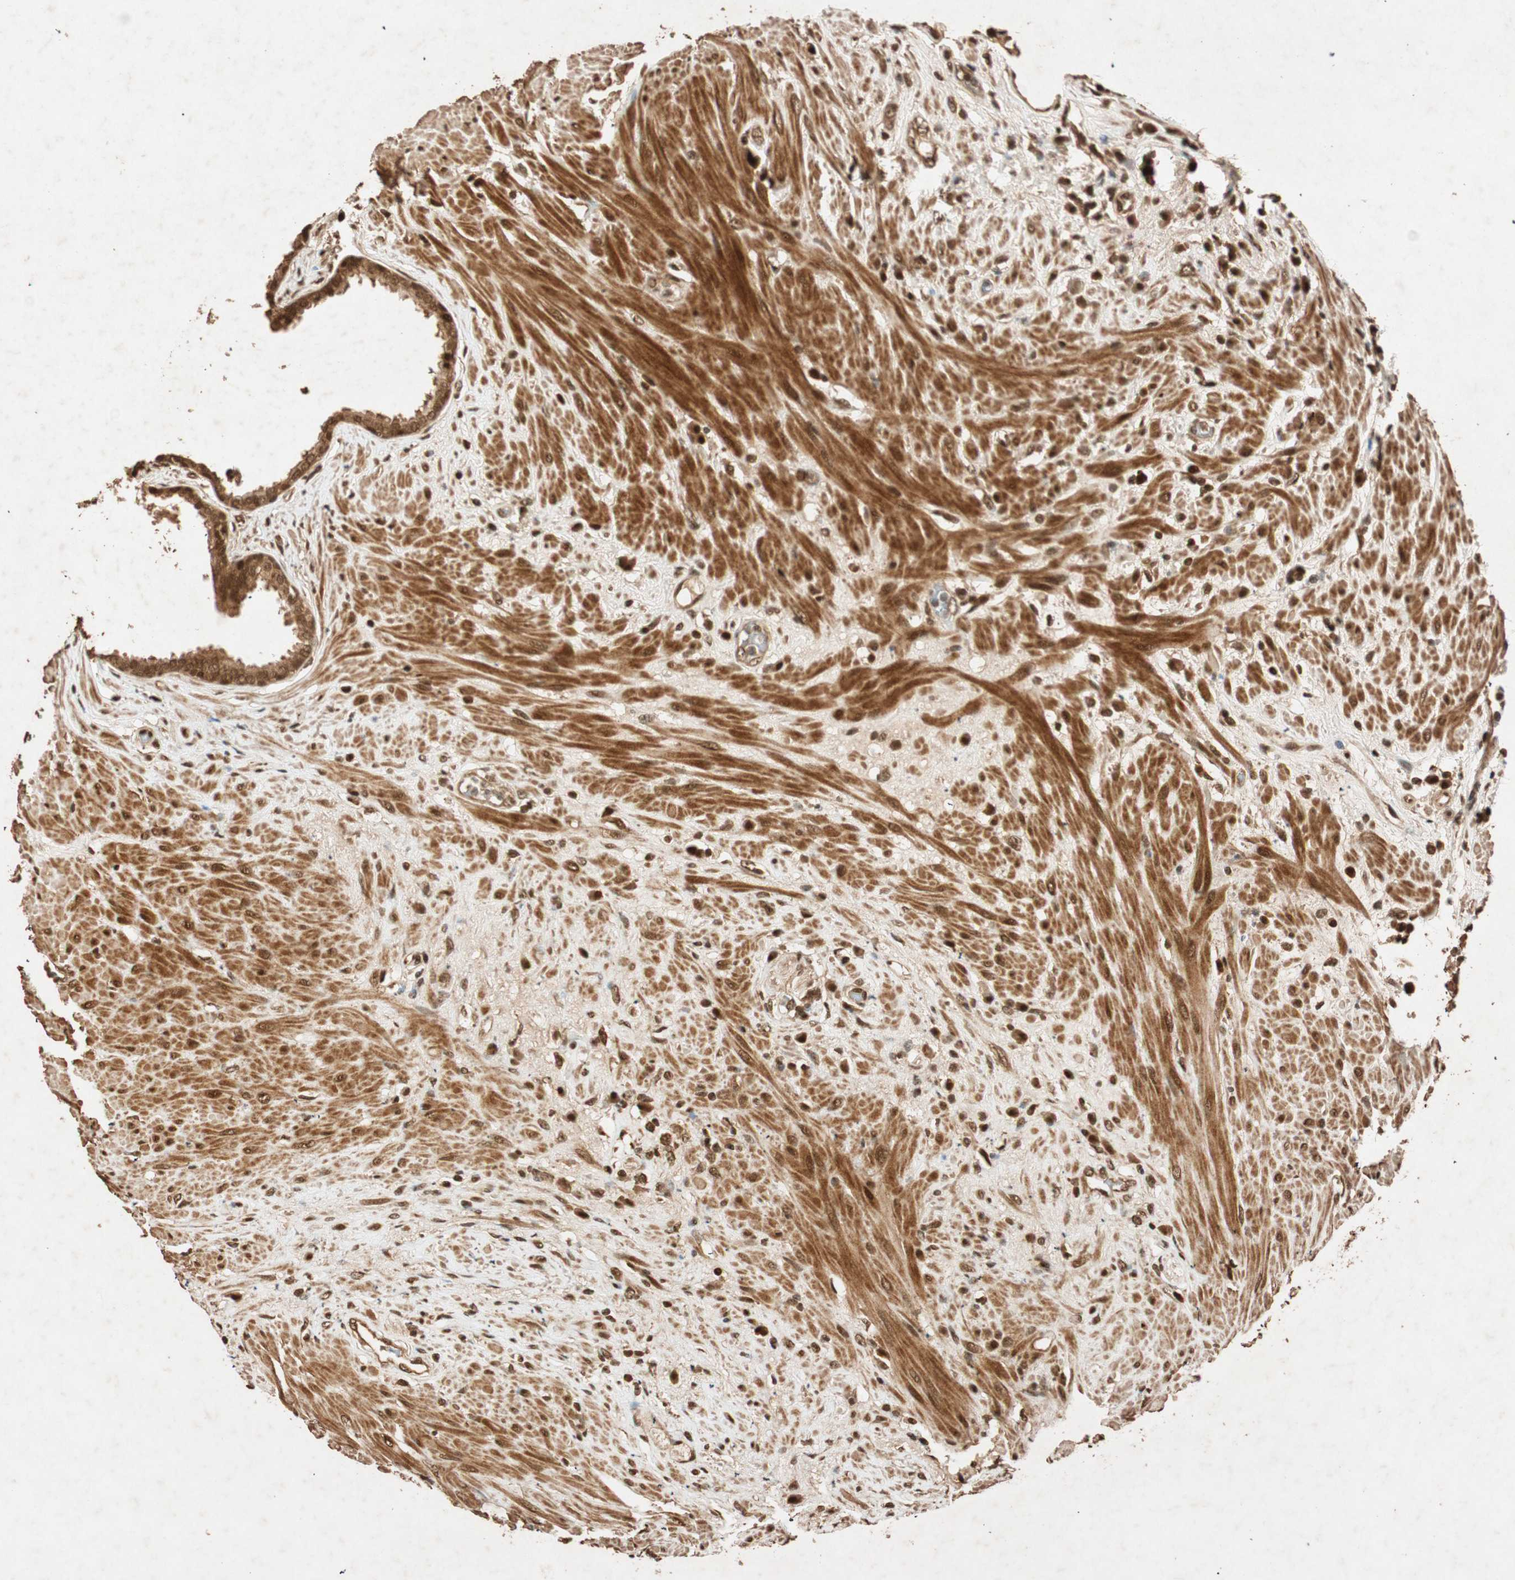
{"staining": {"intensity": "strong", "quantity": ">75%", "location": "cytoplasmic/membranous,nuclear"}, "tissue": "seminal vesicle", "cell_type": "Glandular cells", "image_type": "normal", "snomed": [{"axis": "morphology", "description": "Normal tissue, NOS"}, {"axis": "topography", "description": "Seminal veicle"}], "caption": "Brown immunohistochemical staining in unremarkable seminal vesicle reveals strong cytoplasmic/membranous,nuclear staining in about >75% of glandular cells.", "gene": "ALKBH5", "patient": {"sex": "male", "age": 61}}